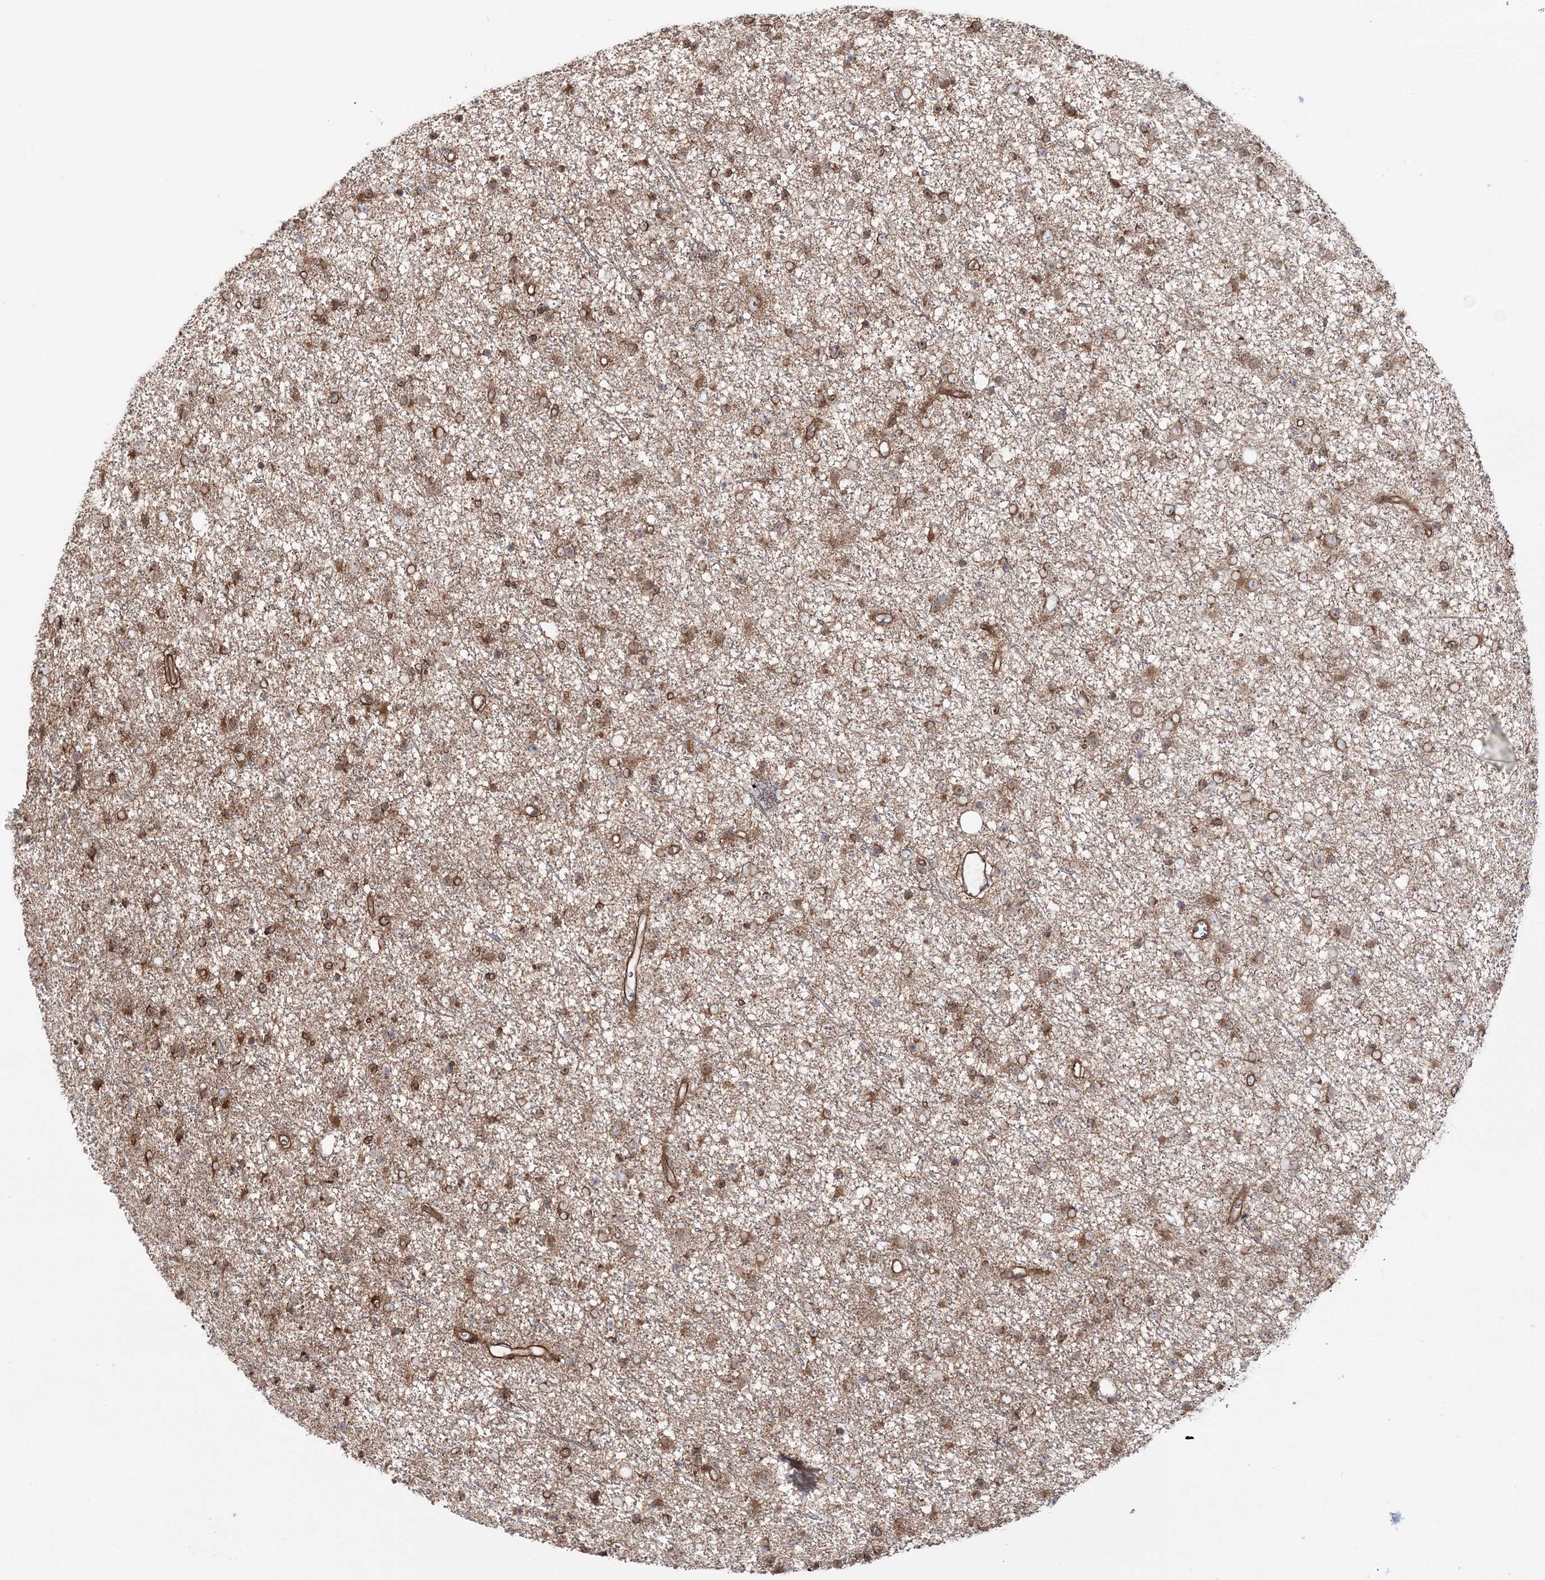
{"staining": {"intensity": "moderate", "quantity": ">75%", "location": "cytoplasmic/membranous"}, "tissue": "glioma", "cell_type": "Tumor cells", "image_type": "cancer", "snomed": [{"axis": "morphology", "description": "Glioma, malignant, Low grade"}, {"axis": "topography", "description": "Cerebral cortex"}], "caption": "There is medium levels of moderate cytoplasmic/membranous positivity in tumor cells of malignant glioma (low-grade), as demonstrated by immunohistochemical staining (brown color).", "gene": "MOCS2", "patient": {"sex": "female", "age": 39}}